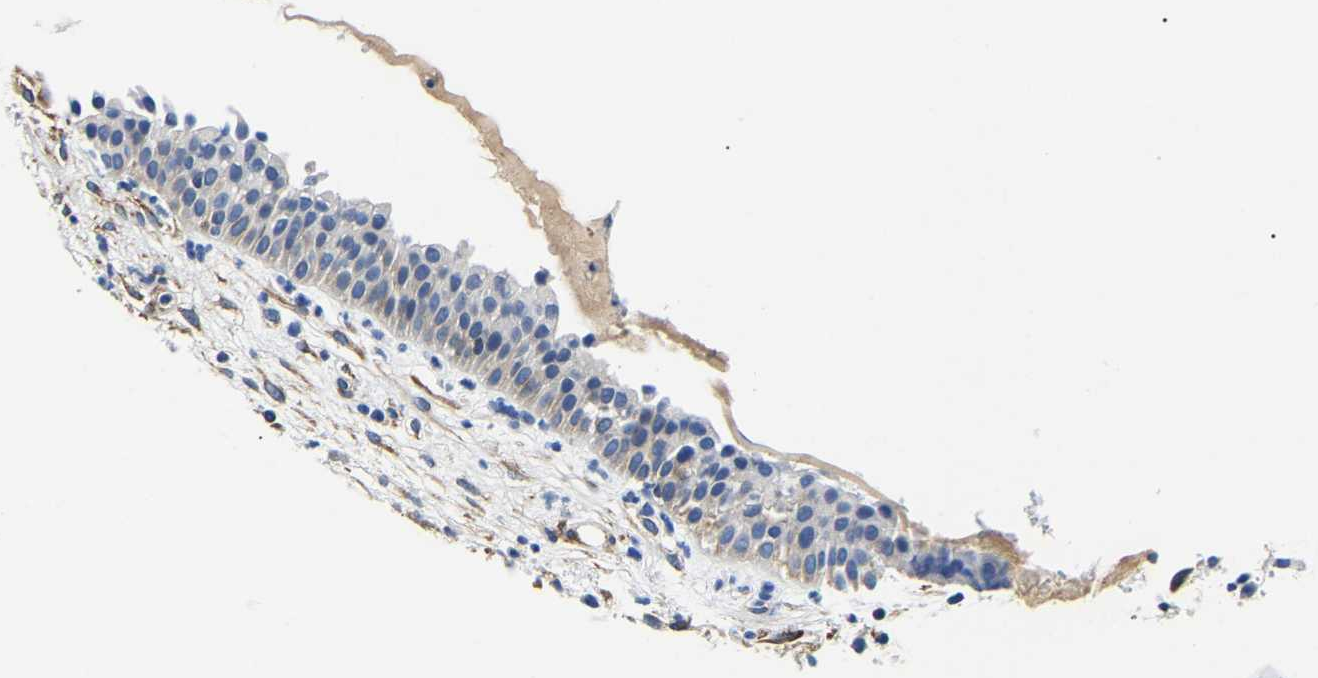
{"staining": {"intensity": "weak", "quantity": "<25%", "location": "cytoplasmic/membranous"}, "tissue": "nasopharynx", "cell_type": "Respiratory epithelial cells", "image_type": "normal", "snomed": [{"axis": "morphology", "description": "Normal tissue, NOS"}, {"axis": "topography", "description": "Nasopharynx"}], "caption": "A high-resolution histopathology image shows immunohistochemistry (IHC) staining of unremarkable nasopharynx, which demonstrates no significant staining in respiratory epithelial cells. Nuclei are stained in blue.", "gene": "DUSP8", "patient": {"sex": "male", "age": 21}}